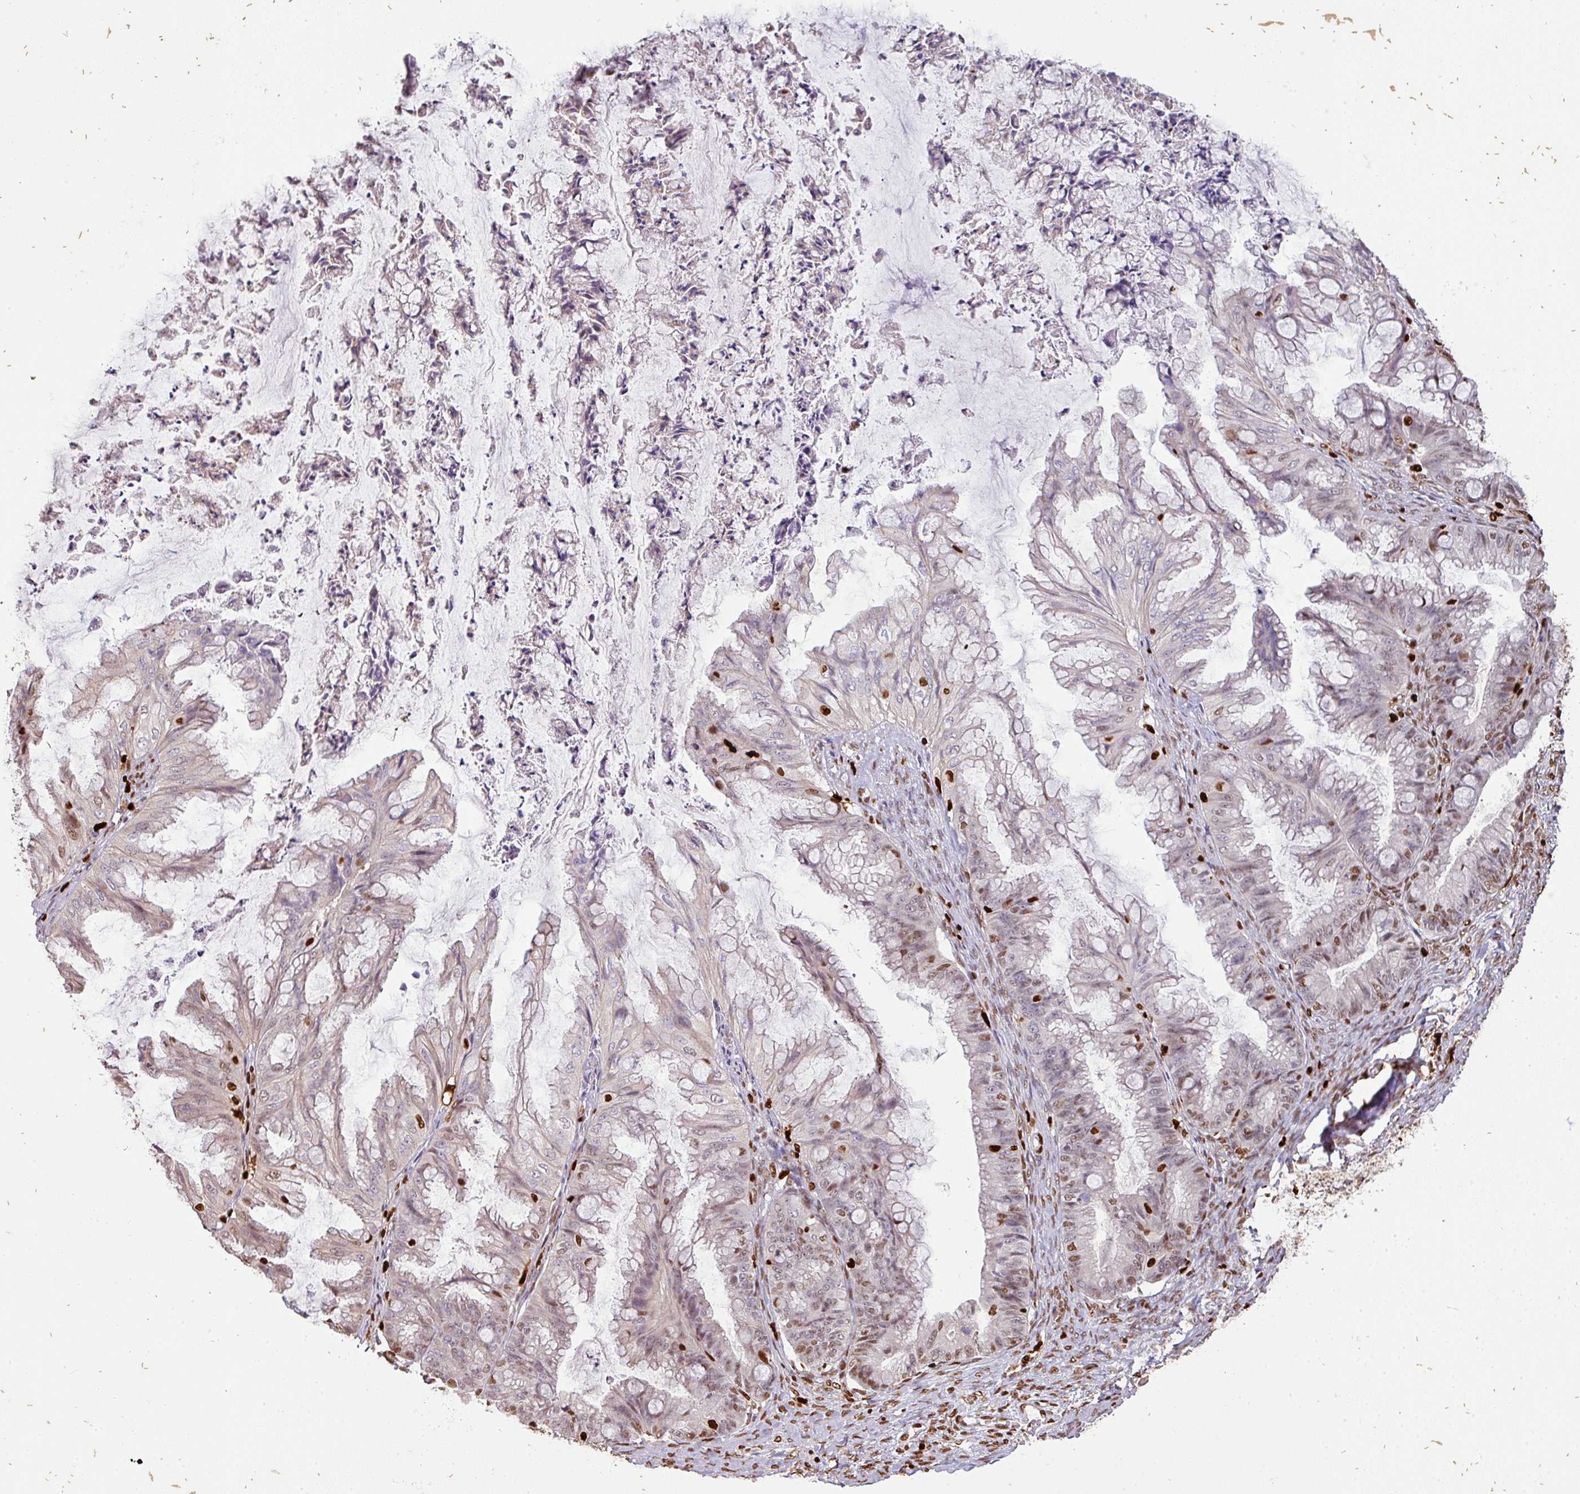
{"staining": {"intensity": "moderate", "quantity": "<25%", "location": "nuclear"}, "tissue": "ovarian cancer", "cell_type": "Tumor cells", "image_type": "cancer", "snomed": [{"axis": "morphology", "description": "Cystadenocarcinoma, mucinous, NOS"}, {"axis": "topography", "description": "Ovary"}], "caption": "Mucinous cystadenocarcinoma (ovarian) stained with a protein marker shows moderate staining in tumor cells.", "gene": "SAMHD1", "patient": {"sex": "female", "age": 35}}